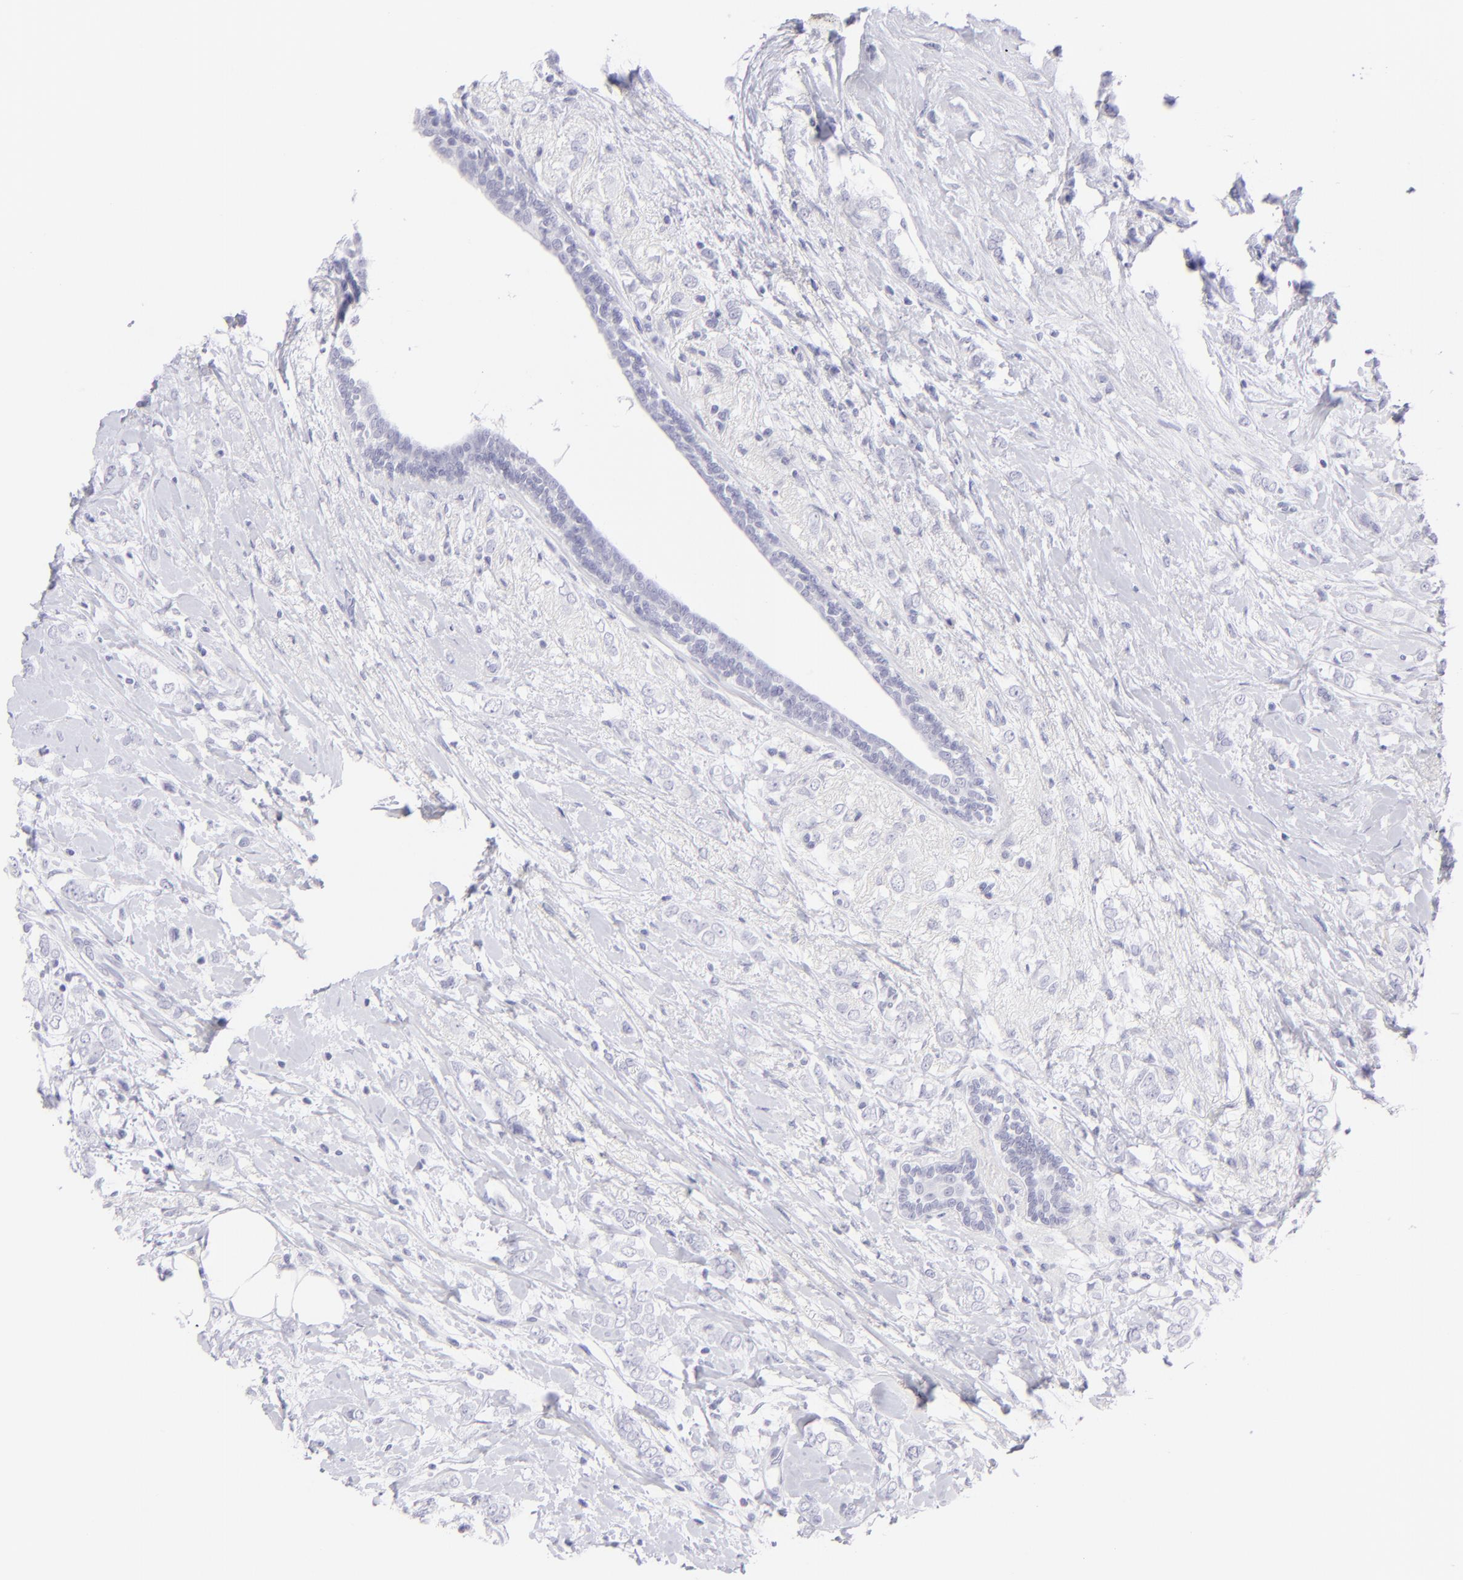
{"staining": {"intensity": "negative", "quantity": "none", "location": "none"}, "tissue": "breast cancer", "cell_type": "Tumor cells", "image_type": "cancer", "snomed": [{"axis": "morphology", "description": "Normal tissue, NOS"}, {"axis": "morphology", "description": "Lobular carcinoma"}, {"axis": "topography", "description": "Breast"}], "caption": "Image shows no significant protein staining in tumor cells of breast cancer (lobular carcinoma).", "gene": "FCER2", "patient": {"sex": "female", "age": 47}}